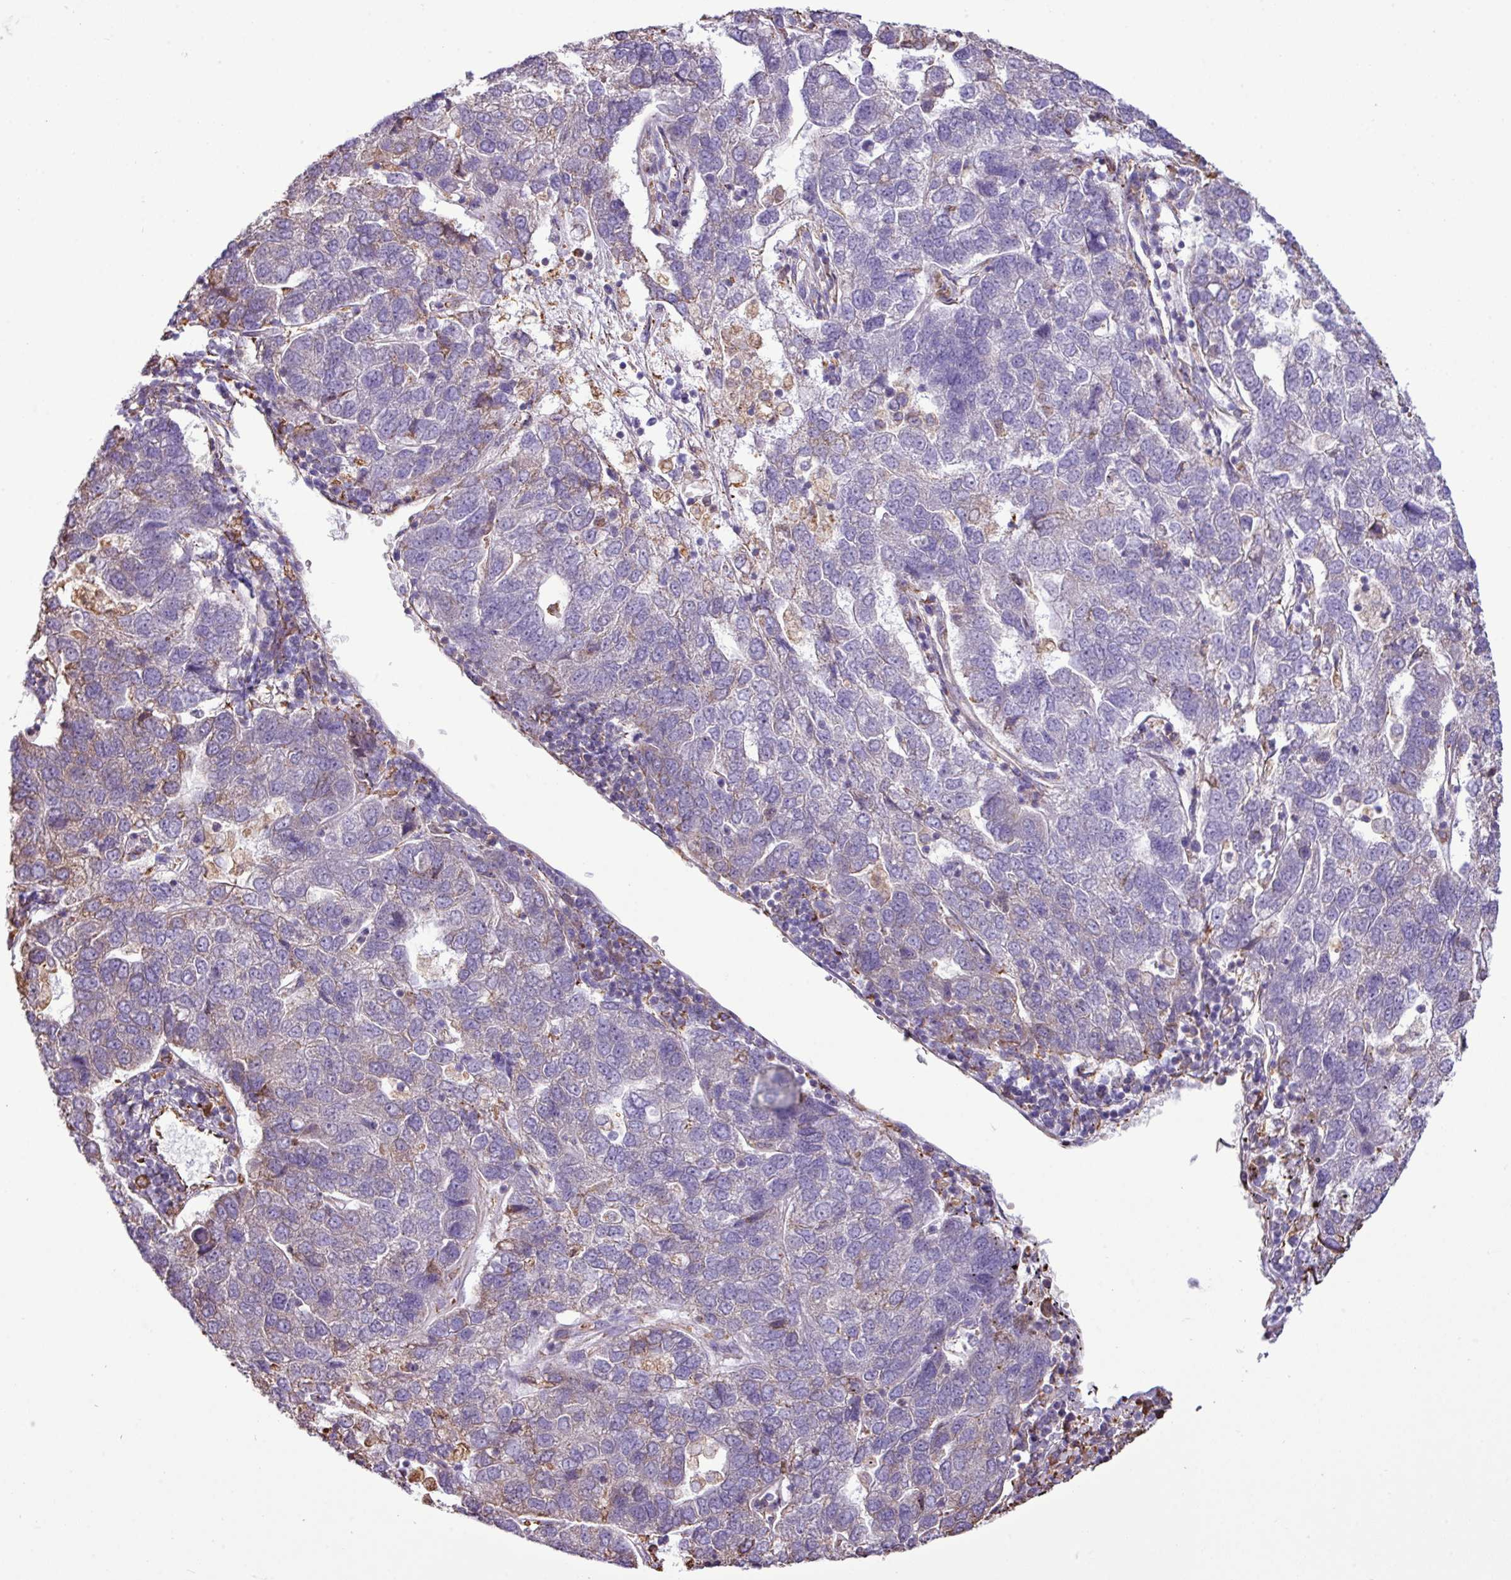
{"staining": {"intensity": "negative", "quantity": "none", "location": "none"}, "tissue": "pancreatic cancer", "cell_type": "Tumor cells", "image_type": "cancer", "snomed": [{"axis": "morphology", "description": "Adenocarcinoma, NOS"}, {"axis": "topography", "description": "Pancreas"}], "caption": "An image of pancreatic adenocarcinoma stained for a protein shows no brown staining in tumor cells.", "gene": "ZSCAN5A", "patient": {"sex": "female", "age": 61}}